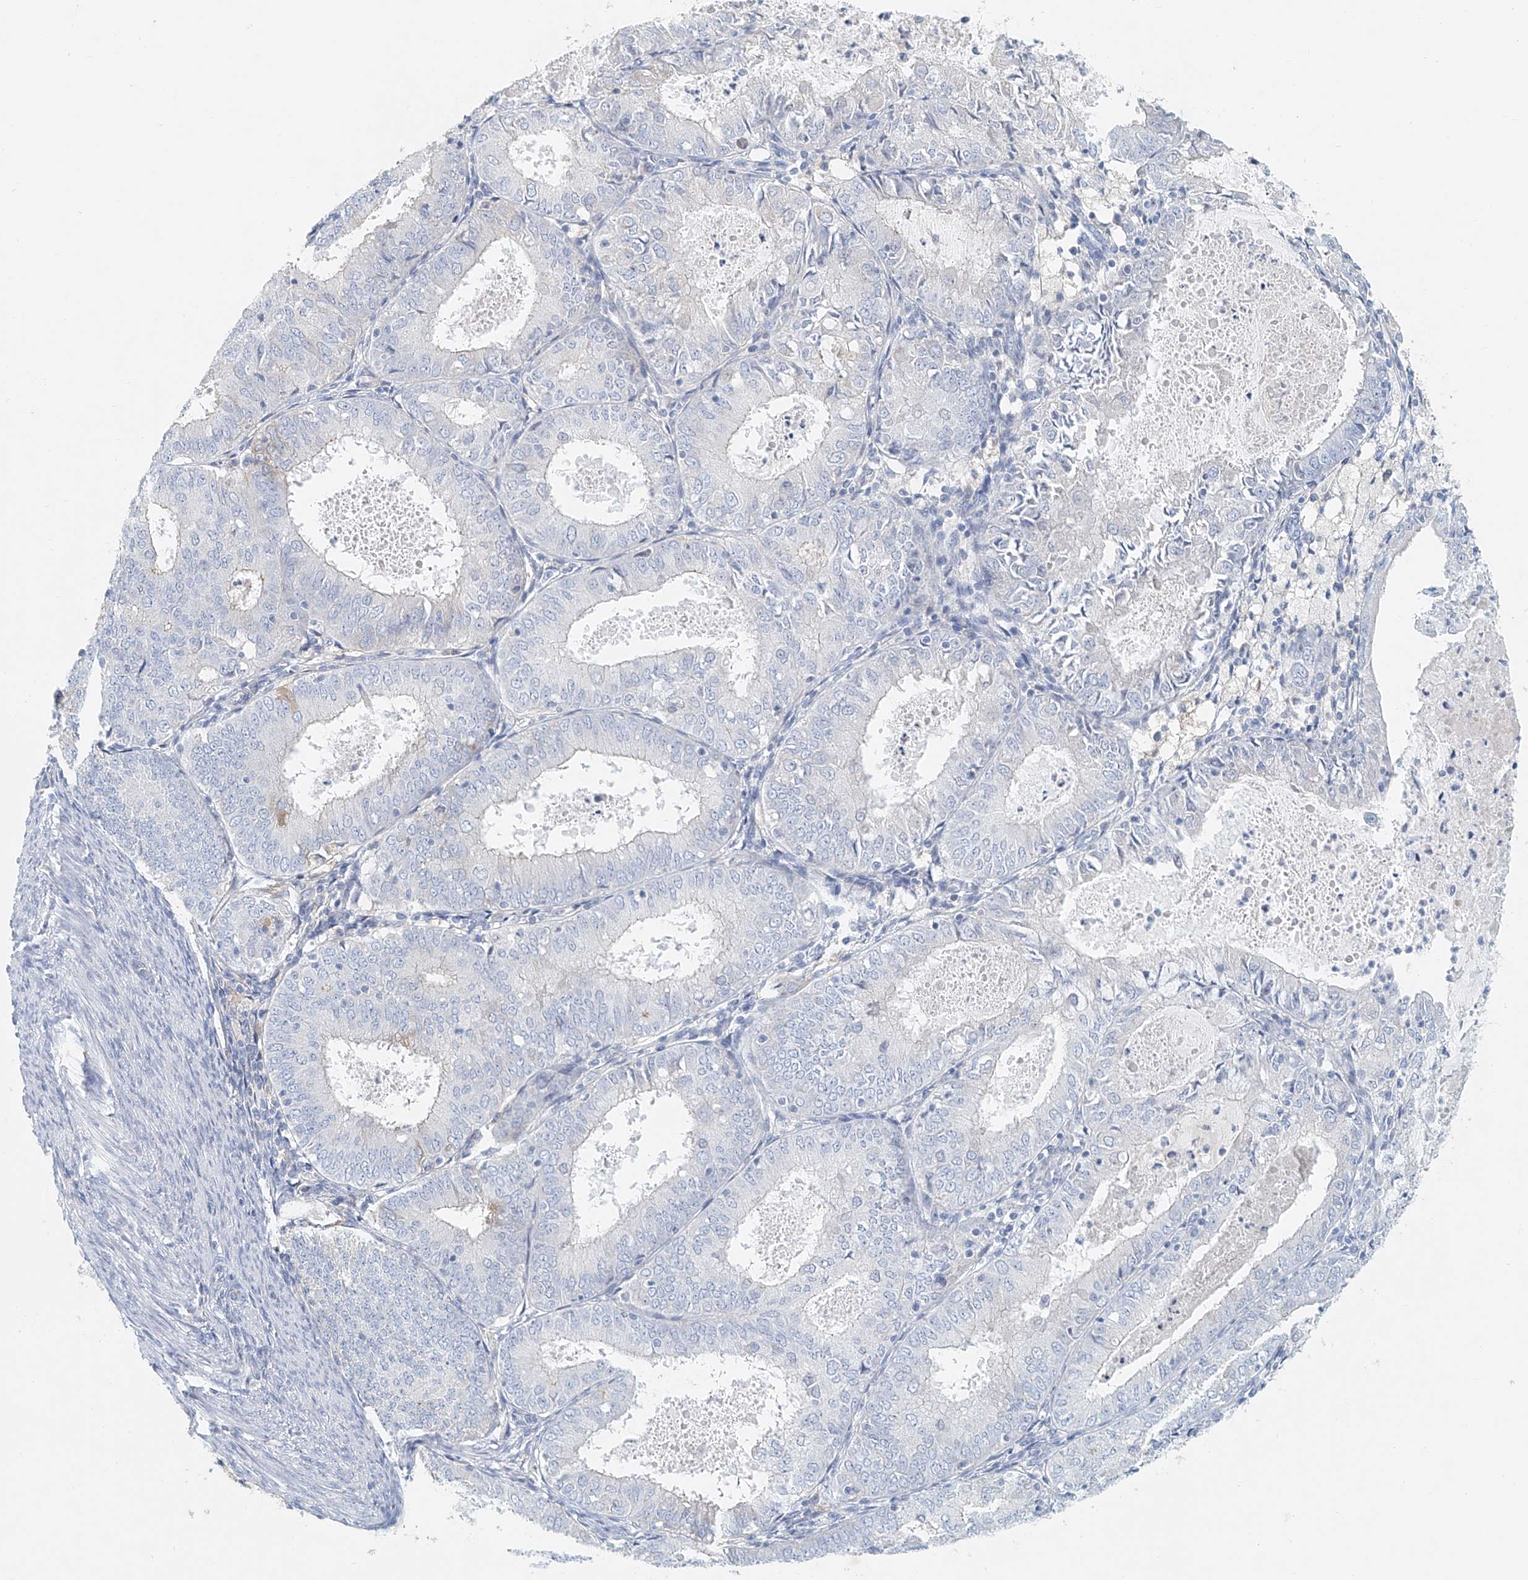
{"staining": {"intensity": "negative", "quantity": "none", "location": "none"}, "tissue": "endometrial cancer", "cell_type": "Tumor cells", "image_type": "cancer", "snomed": [{"axis": "morphology", "description": "Adenocarcinoma, NOS"}, {"axis": "topography", "description": "Endometrium"}], "caption": "Tumor cells are negative for brown protein staining in endometrial adenocarcinoma.", "gene": "FRYL", "patient": {"sex": "female", "age": 57}}